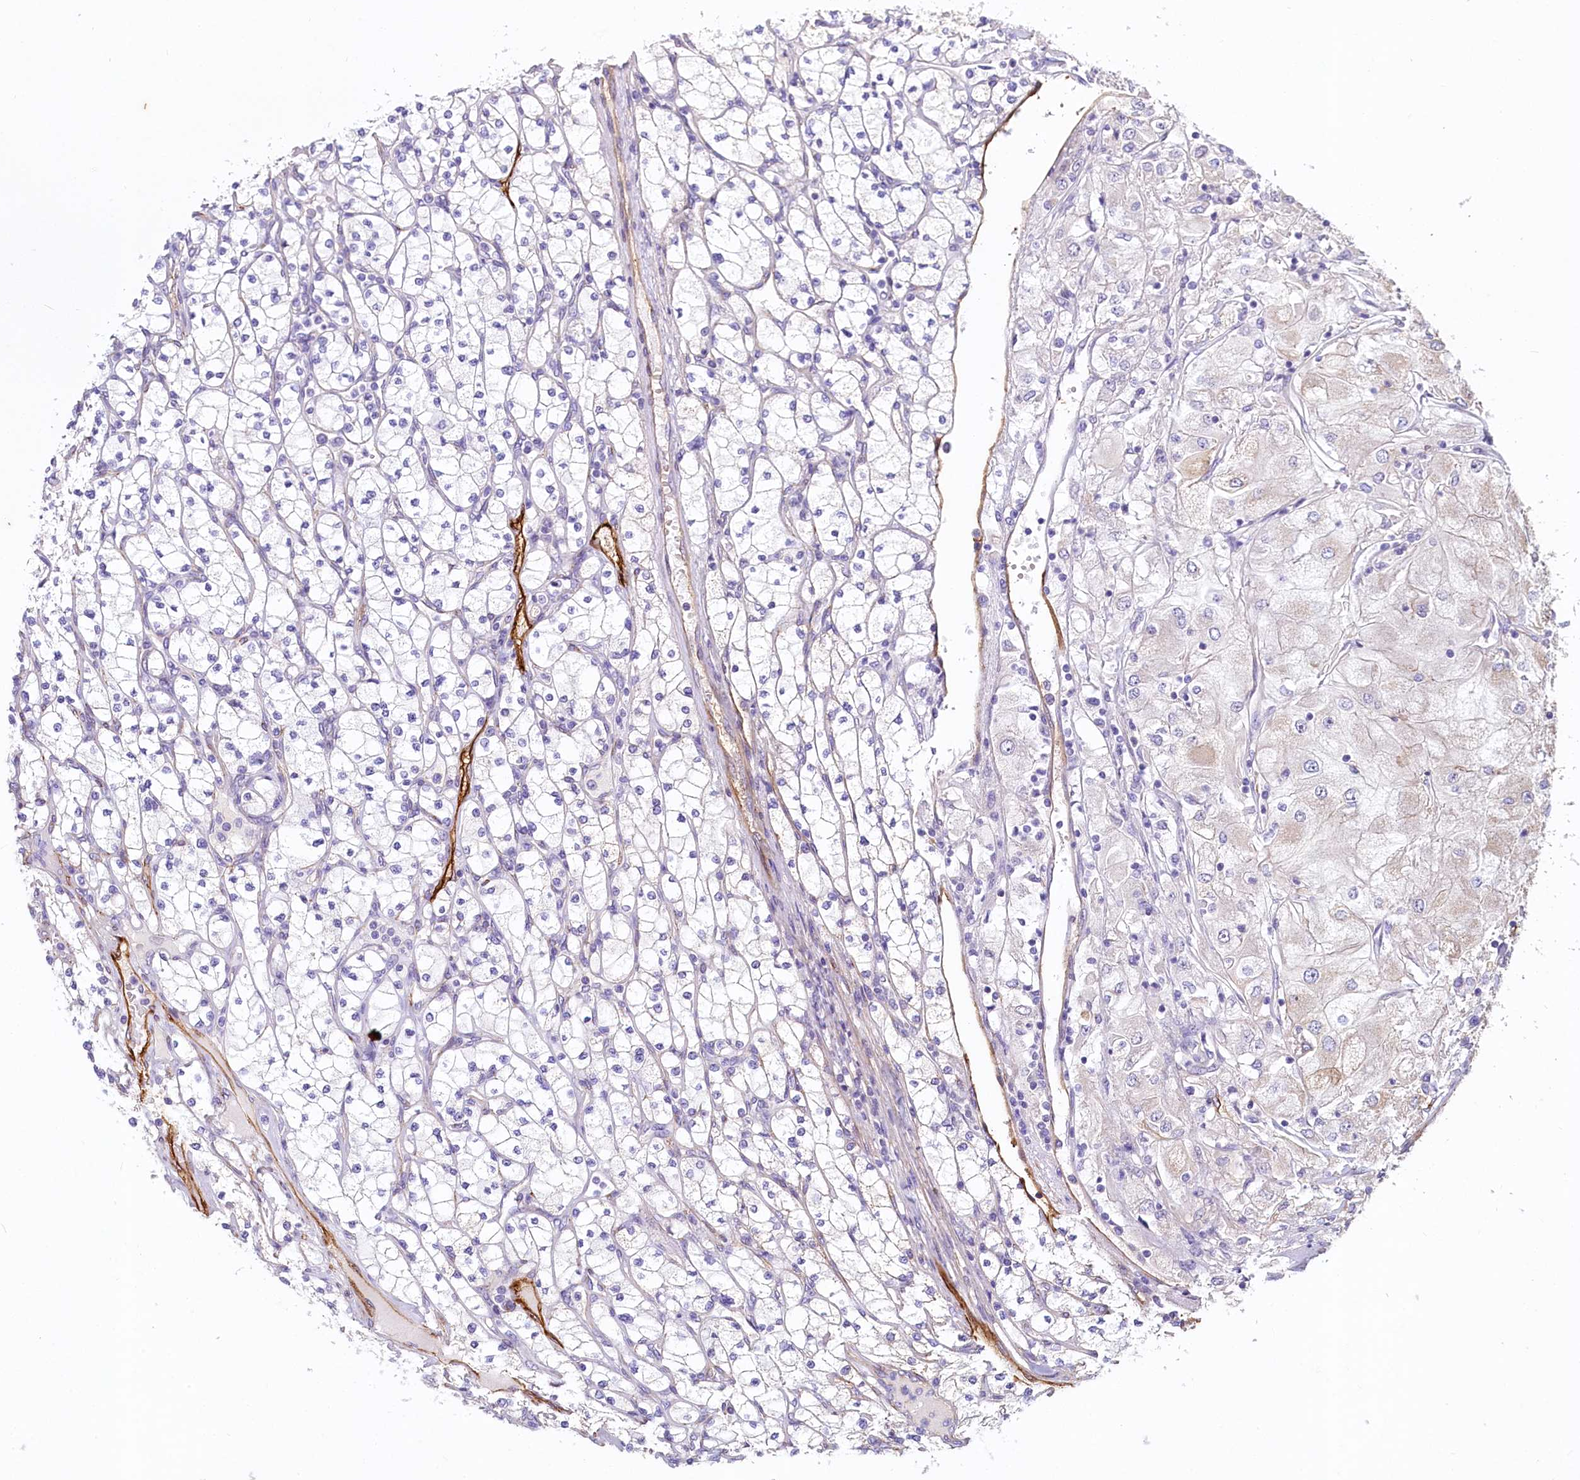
{"staining": {"intensity": "negative", "quantity": "none", "location": "none"}, "tissue": "renal cancer", "cell_type": "Tumor cells", "image_type": "cancer", "snomed": [{"axis": "morphology", "description": "Adenocarcinoma, NOS"}, {"axis": "topography", "description": "Kidney"}], "caption": "An image of adenocarcinoma (renal) stained for a protein exhibits no brown staining in tumor cells.", "gene": "PROCR", "patient": {"sex": "male", "age": 80}}